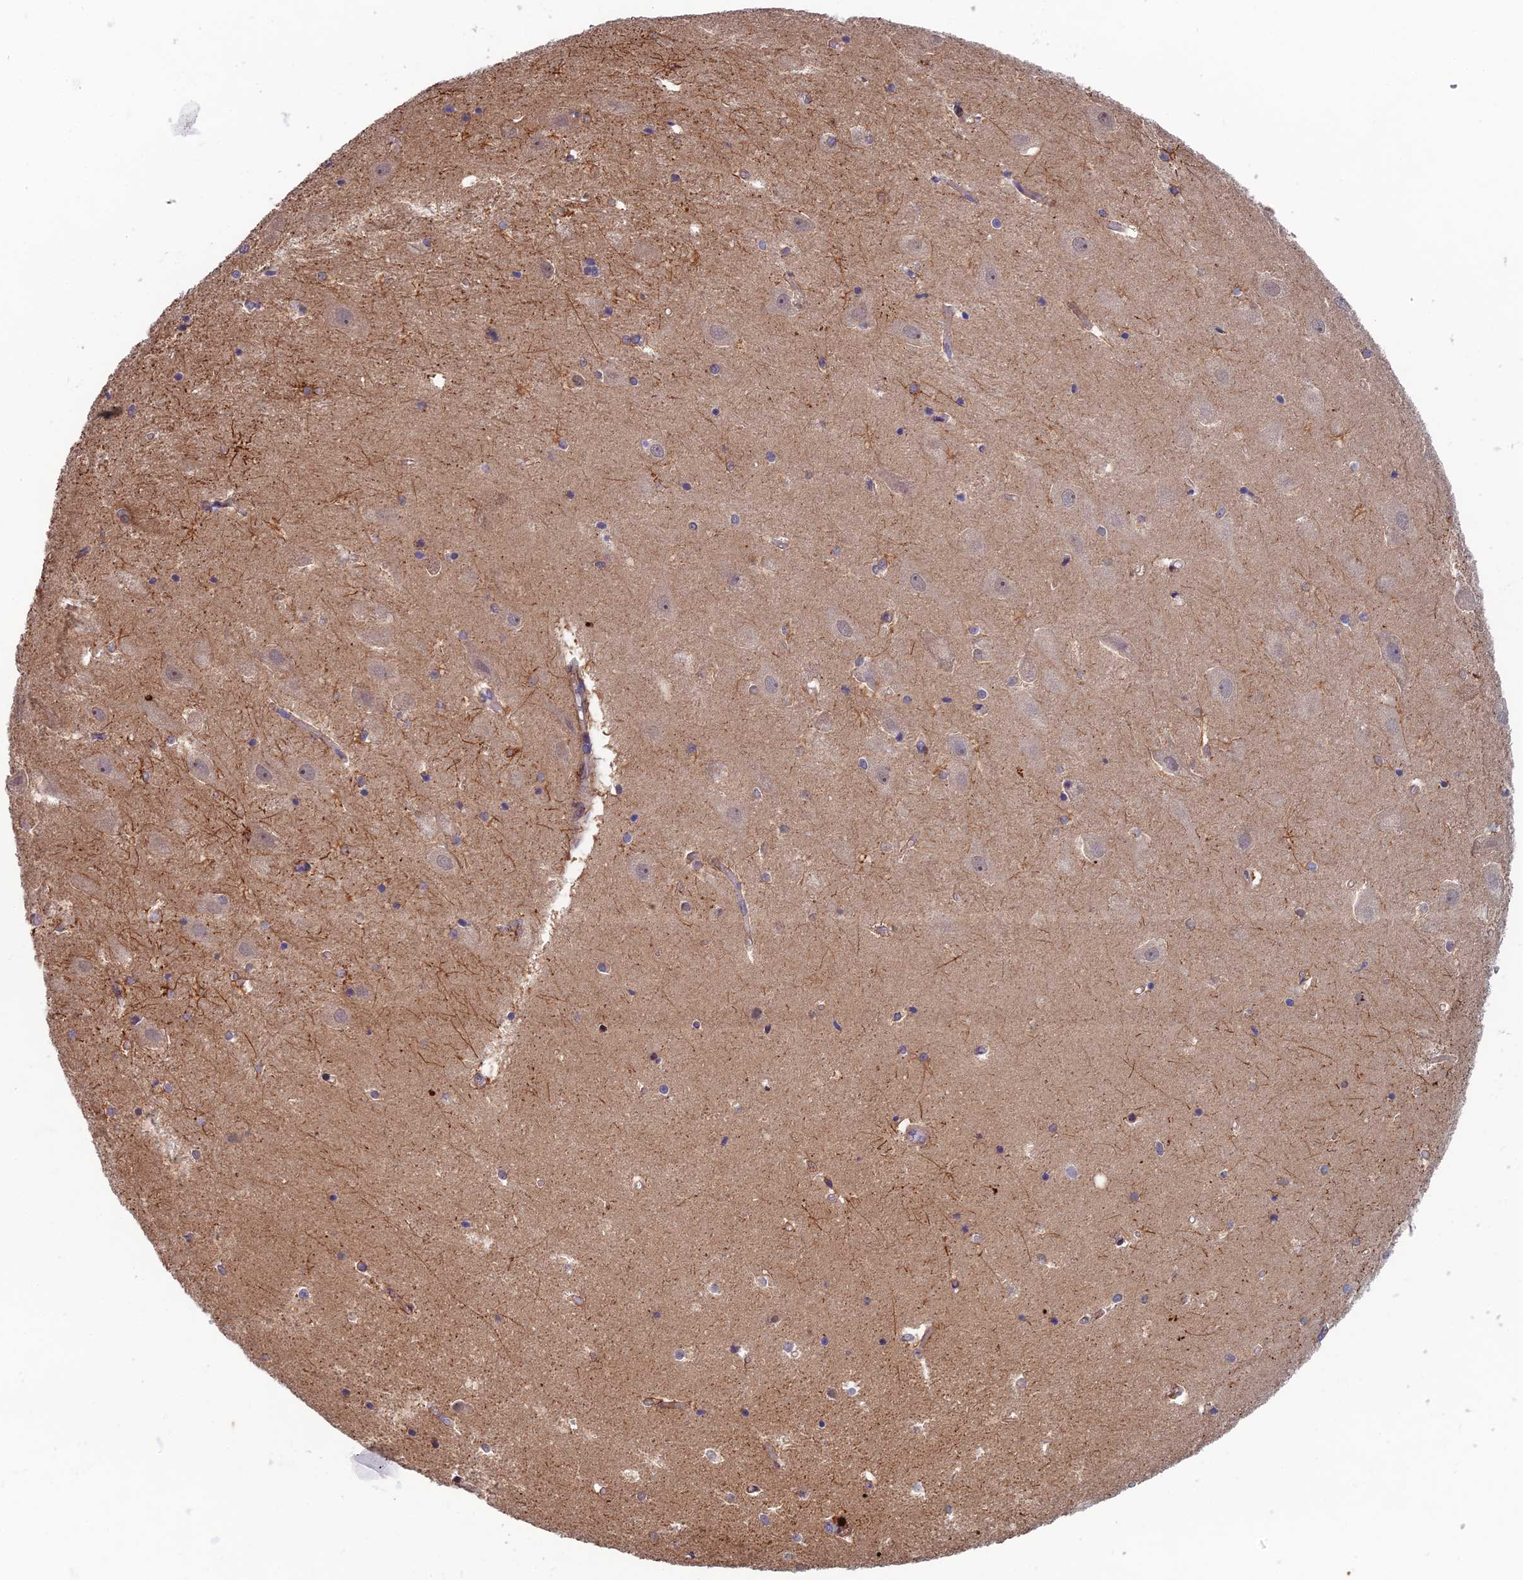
{"staining": {"intensity": "negative", "quantity": "none", "location": "none"}, "tissue": "hippocampus", "cell_type": "Glial cells", "image_type": "normal", "snomed": [{"axis": "morphology", "description": "Normal tissue, NOS"}, {"axis": "topography", "description": "Hippocampus"}], "caption": "IHC of benign hippocampus shows no staining in glial cells. (DAB immunohistochemistry visualized using brightfield microscopy, high magnification).", "gene": "C15orf62", "patient": {"sex": "female", "age": 52}}